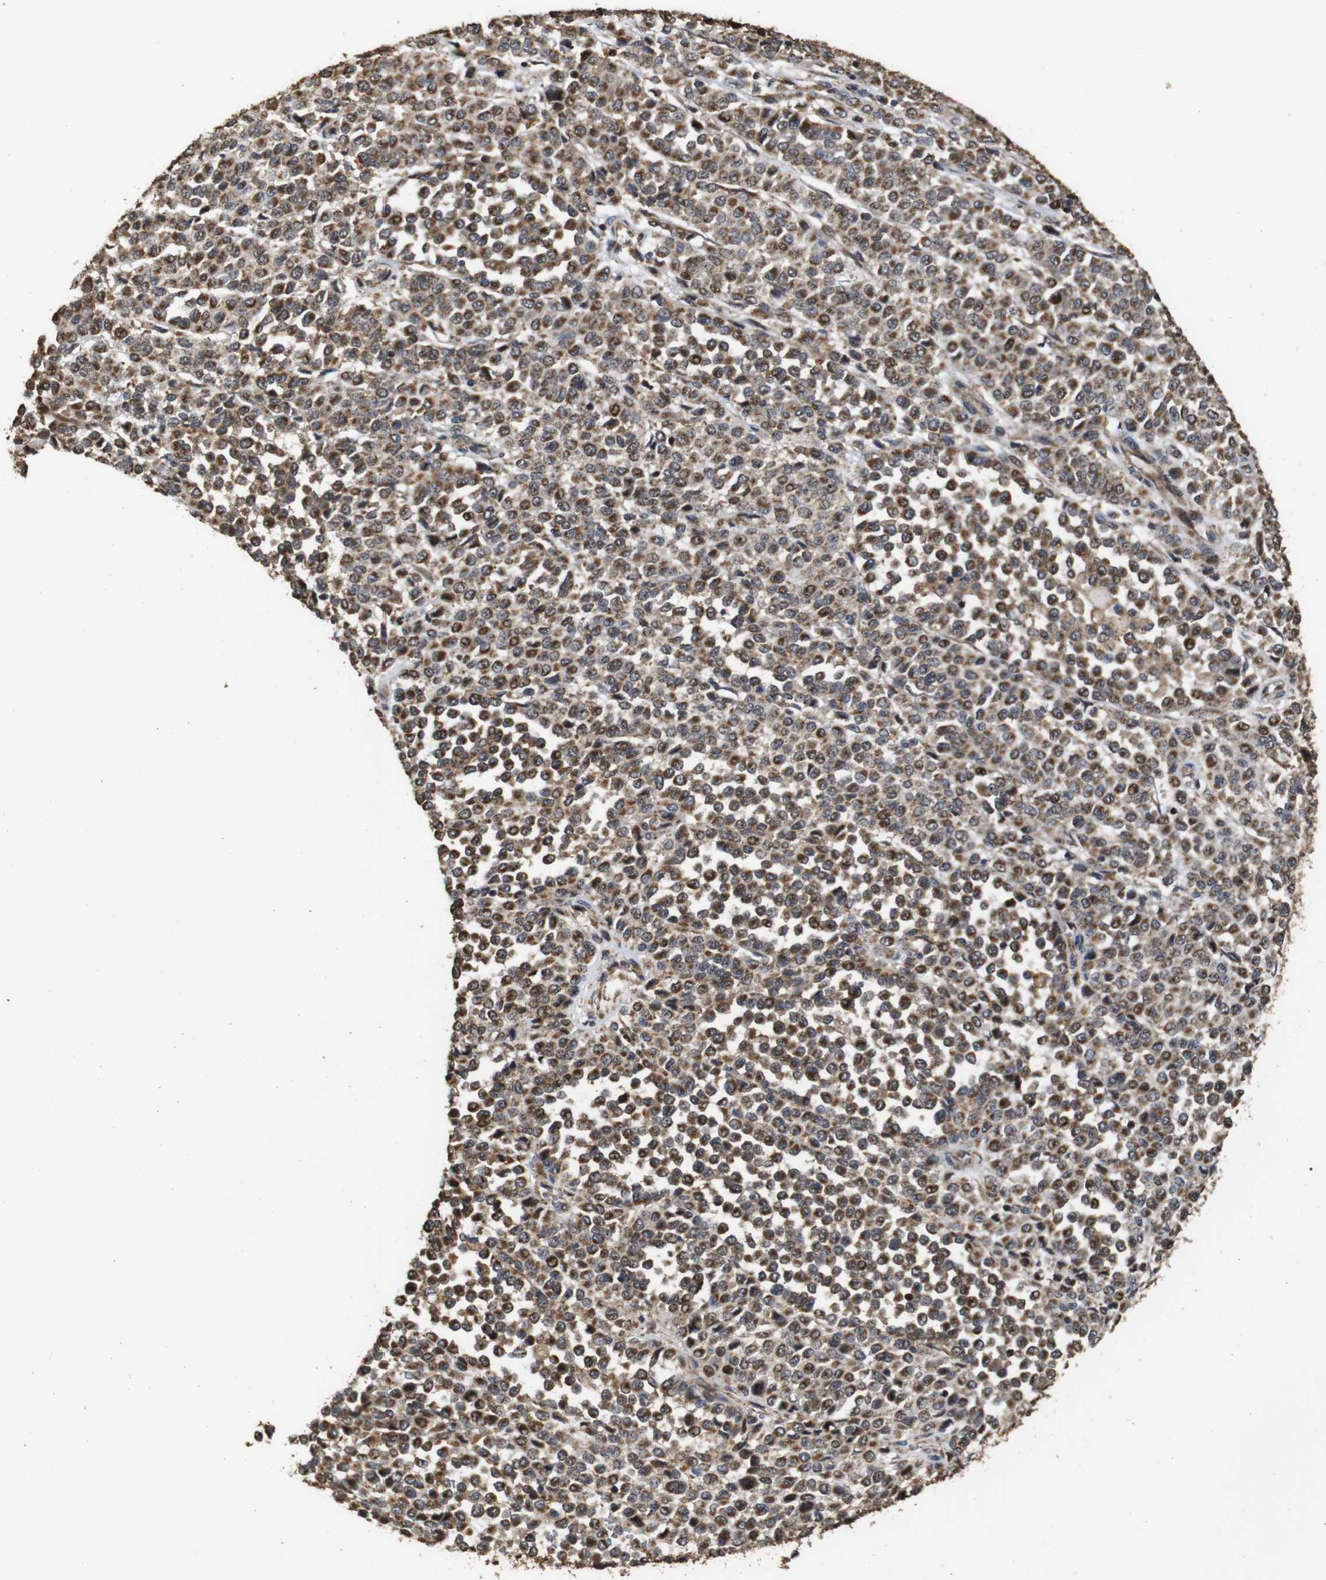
{"staining": {"intensity": "strong", "quantity": ">75%", "location": "cytoplasmic/membranous"}, "tissue": "melanoma", "cell_type": "Tumor cells", "image_type": "cancer", "snomed": [{"axis": "morphology", "description": "Malignant melanoma, Metastatic site"}, {"axis": "topography", "description": "Pancreas"}], "caption": "Protein staining demonstrates strong cytoplasmic/membranous staining in about >75% of tumor cells in malignant melanoma (metastatic site). (brown staining indicates protein expression, while blue staining denotes nuclei).", "gene": "SNN", "patient": {"sex": "female", "age": 30}}